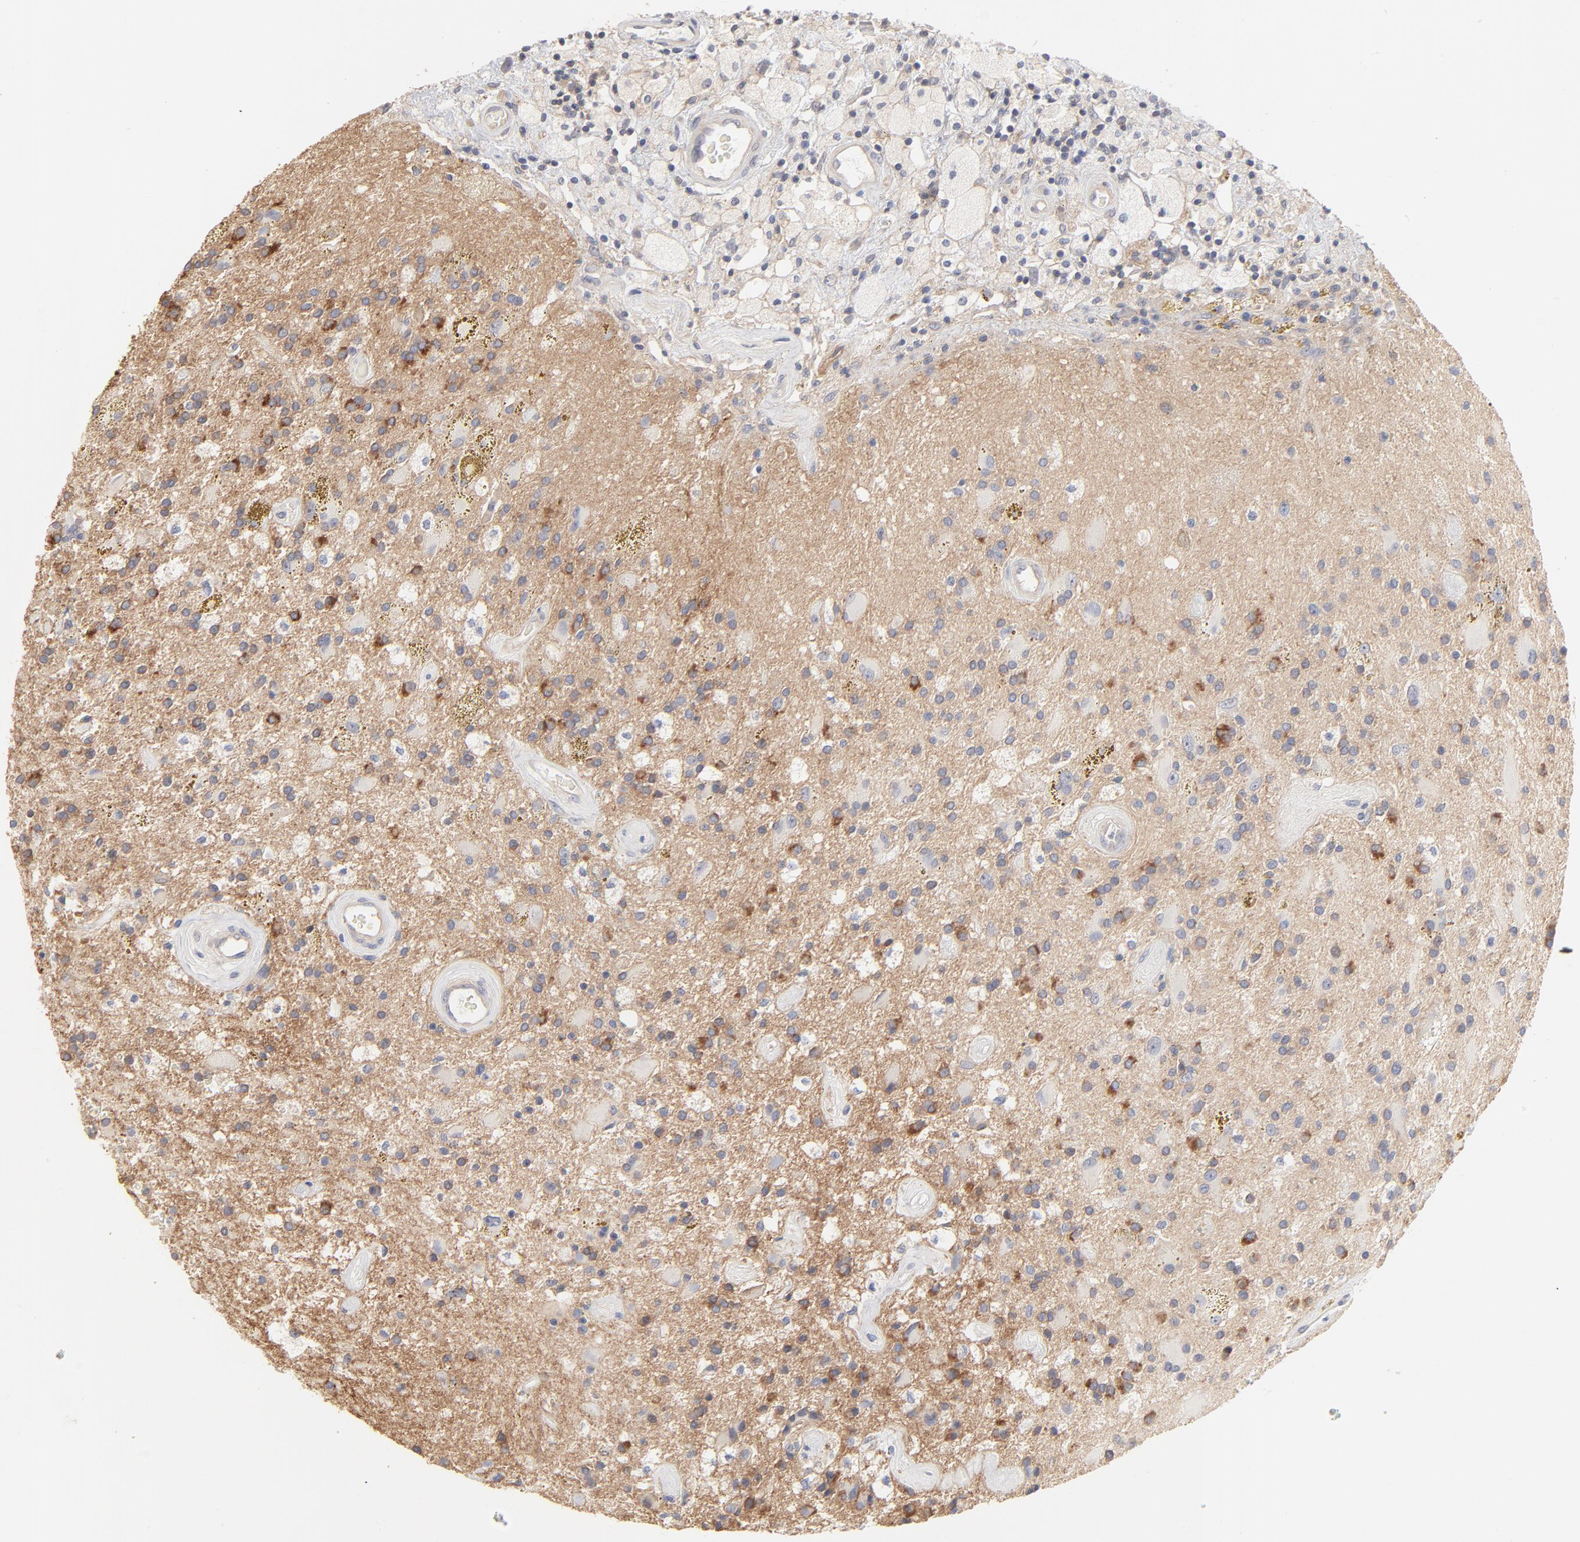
{"staining": {"intensity": "strong", "quantity": "25%-75%", "location": "cytoplasmic/membranous"}, "tissue": "glioma", "cell_type": "Tumor cells", "image_type": "cancer", "snomed": [{"axis": "morphology", "description": "Glioma, malignant, Low grade"}, {"axis": "topography", "description": "Brain"}], "caption": "An immunohistochemistry (IHC) histopathology image of tumor tissue is shown. Protein staining in brown labels strong cytoplasmic/membranous positivity in malignant low-grade glioma within tumor cells.", "gene": "SLC16A1", "patient": {"sex": "male", "age": 58}}